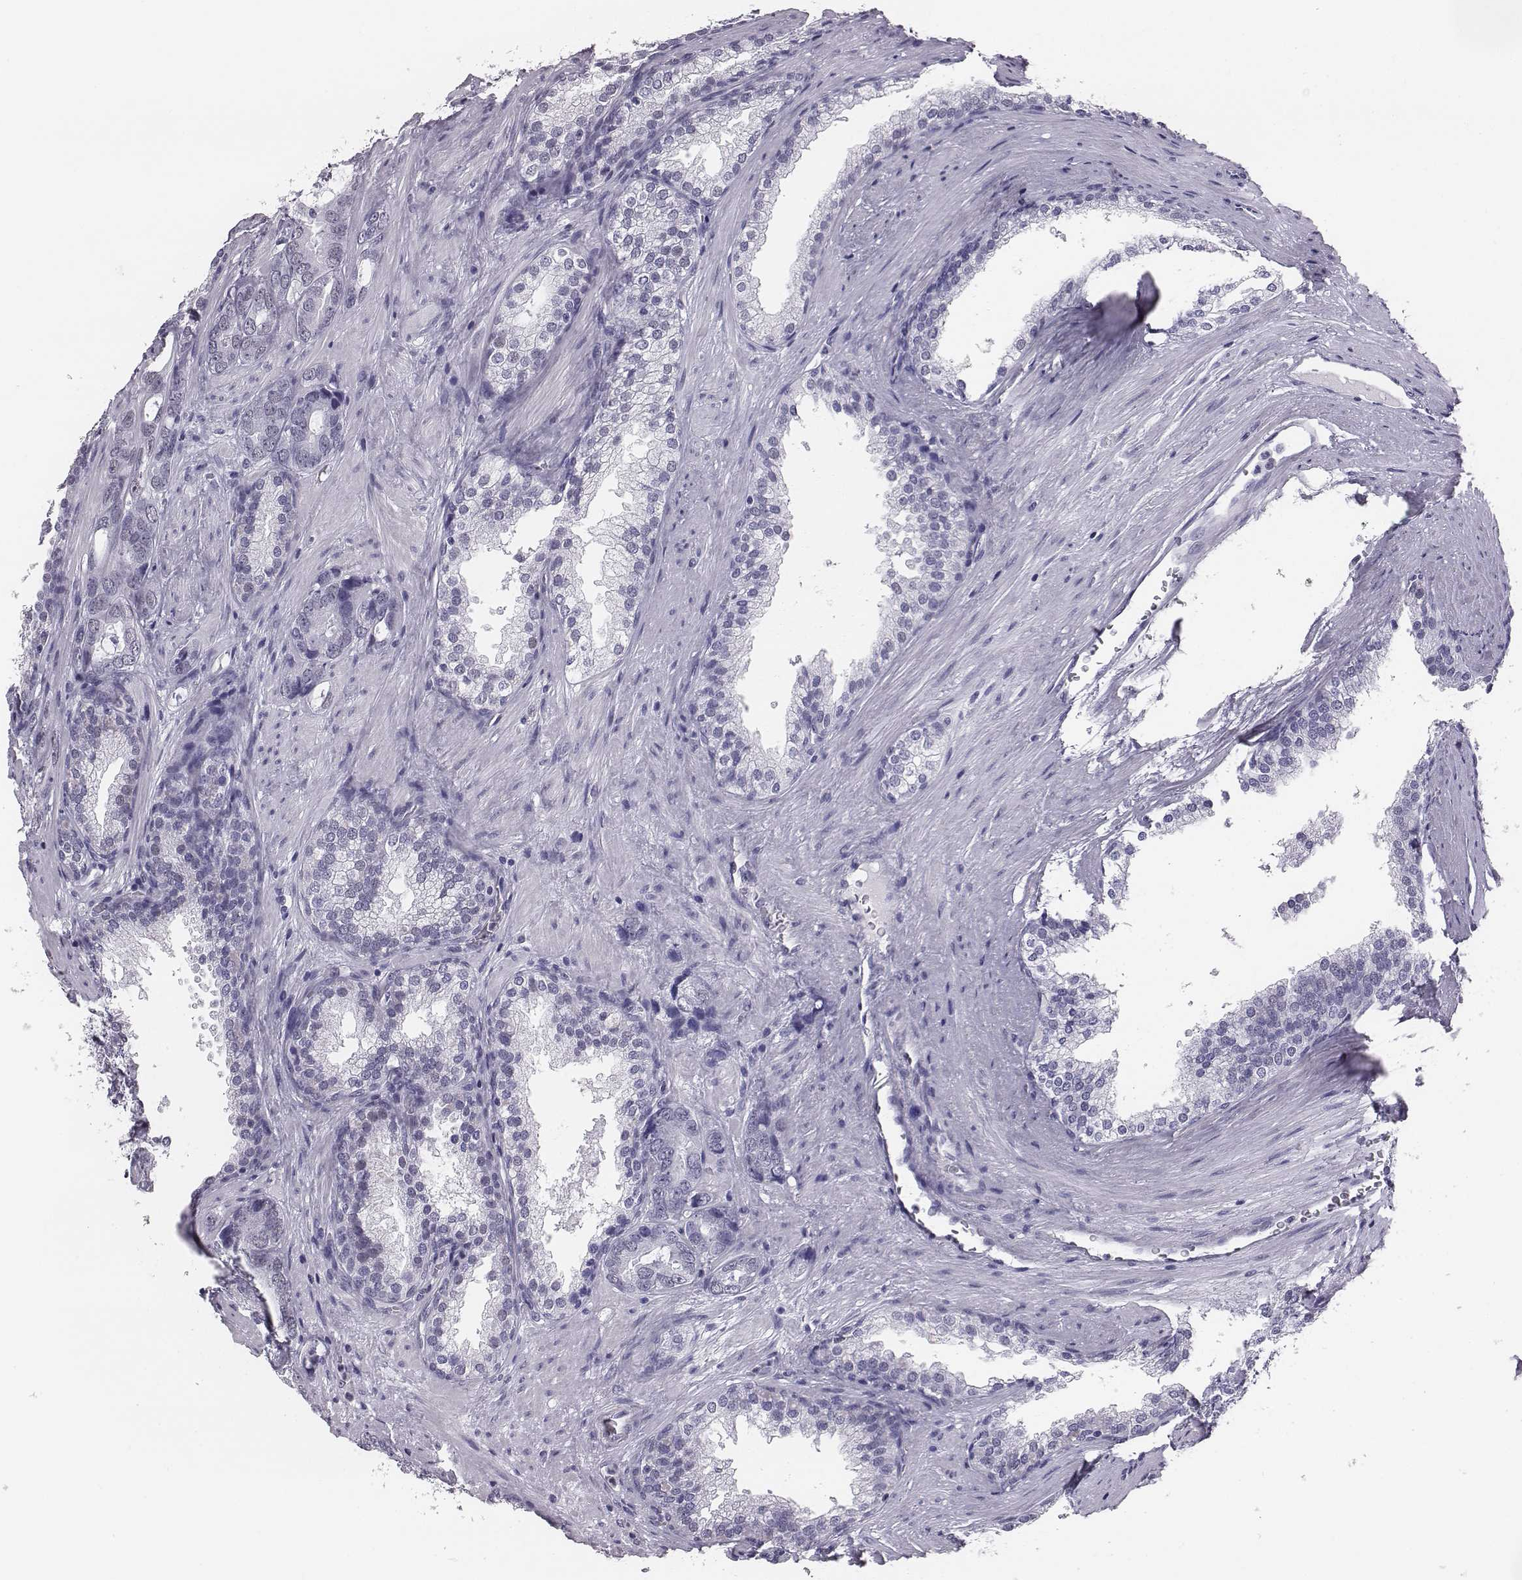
{"staining": {"intensity": "negative", "quantity": "none", "location": "none"}, "tissue": "prostate cancer", "cell_type": "Tumor cells", "image_type": "cancer", "snomed": [{"axis": "morphology", "description": "Adenocarcinoma, Low grade"}, {"axis": "topography", "description": "Prostate"}], "caption": "Tumor cells are negative for brown protein staining in prostate cancer.", "gene": "ACOD1", "patient": {"sex": "male", "age": 60}}